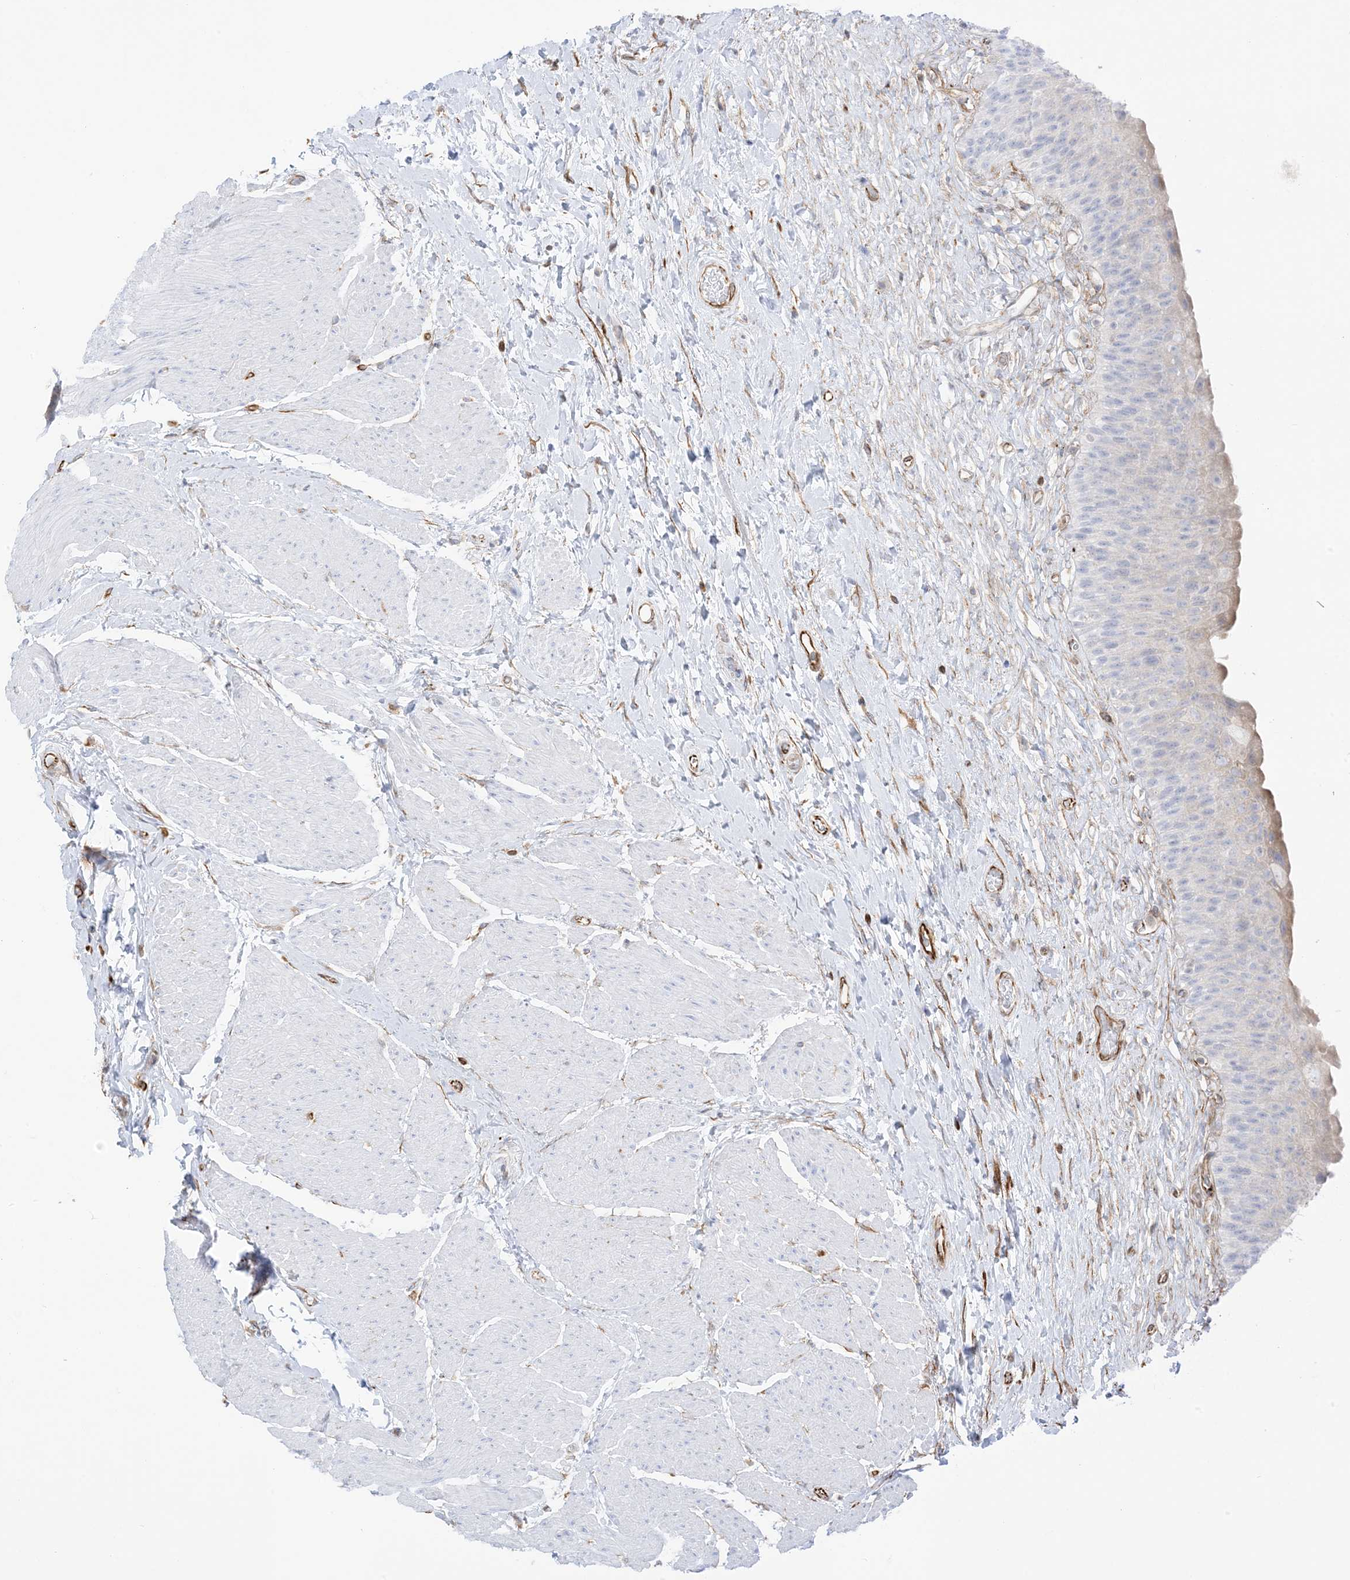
{"staining": {"intensity": "weak", "quantity": "<25%", "location": "cytoplasmic/membranous"}, "tissue": "urinary bladder", "cell_type": "Urothelial cells", "image_type": "normal", "snomed": [{"axis": "morphology", "description": "Normal tissue, NOS"}, {"axis": "topography", "description": "Urinary bladder"}], "caption": "The photomicrograph reveals no staining of urothelial cells in benign urinary bladder.", "gene": "PID1", "patient": {"sex": "male", "age": 74}}